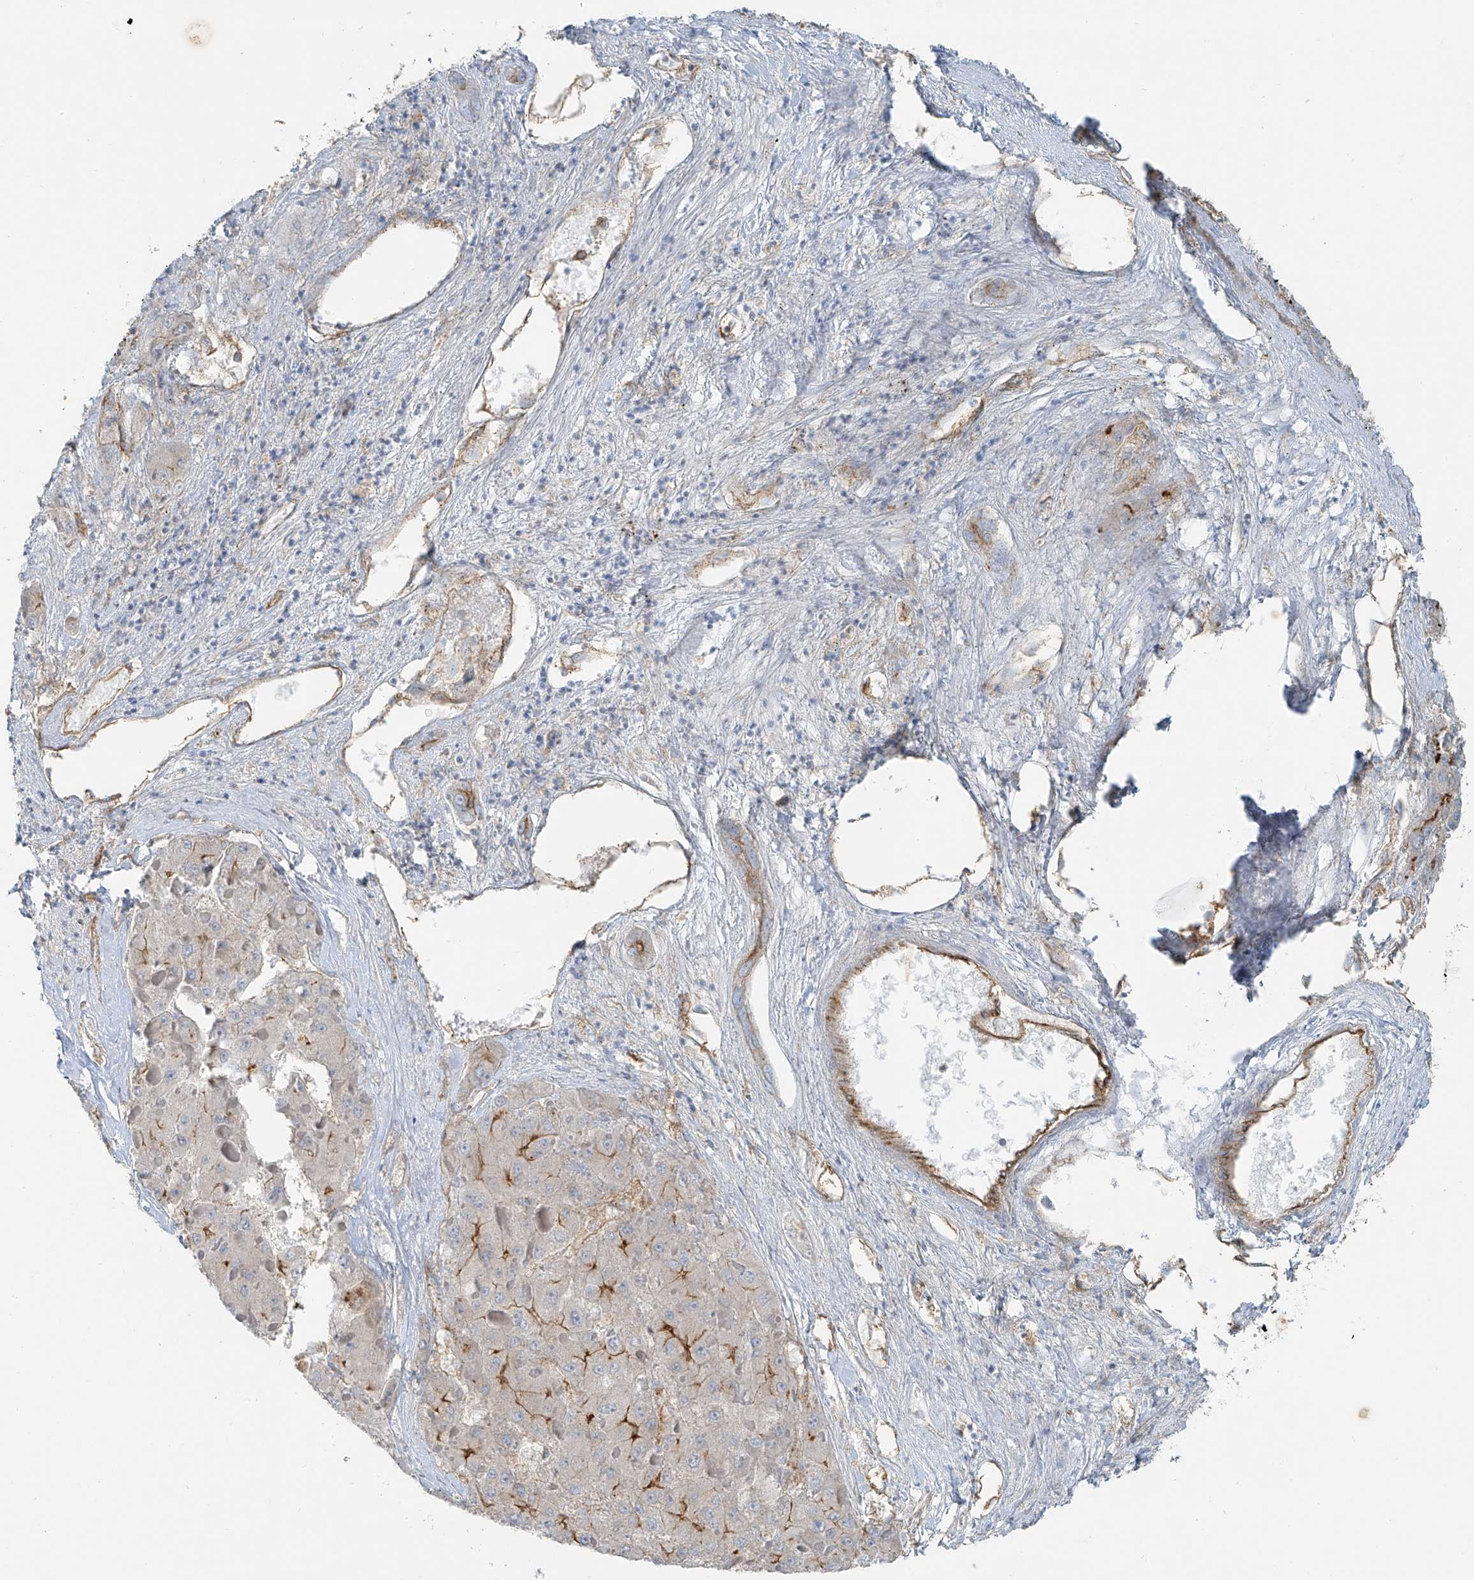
{"staining": {"intensity": "moderate", "quantity": "<25%", "location": "cytoplasmic/membranous"}, "tissue": "liver cancer", "cell_type": "Tumor cells", "image_type": "cancer", "snomed": [{"axis": "morphology", "description": "Carcinoma, Hepatocellular, NOS"}, {"axis": "topography", "description": "Liver"}], "caption": "This image reveals immunohistochemistry (IHC) staining of hepatocellular carcinoma (liver), with low moderate cytoplasmic/membranous staining in approximately <25% of tumor cells.", "gene": "VAMP5", "patient": {"sex": "female", "age": 73}}